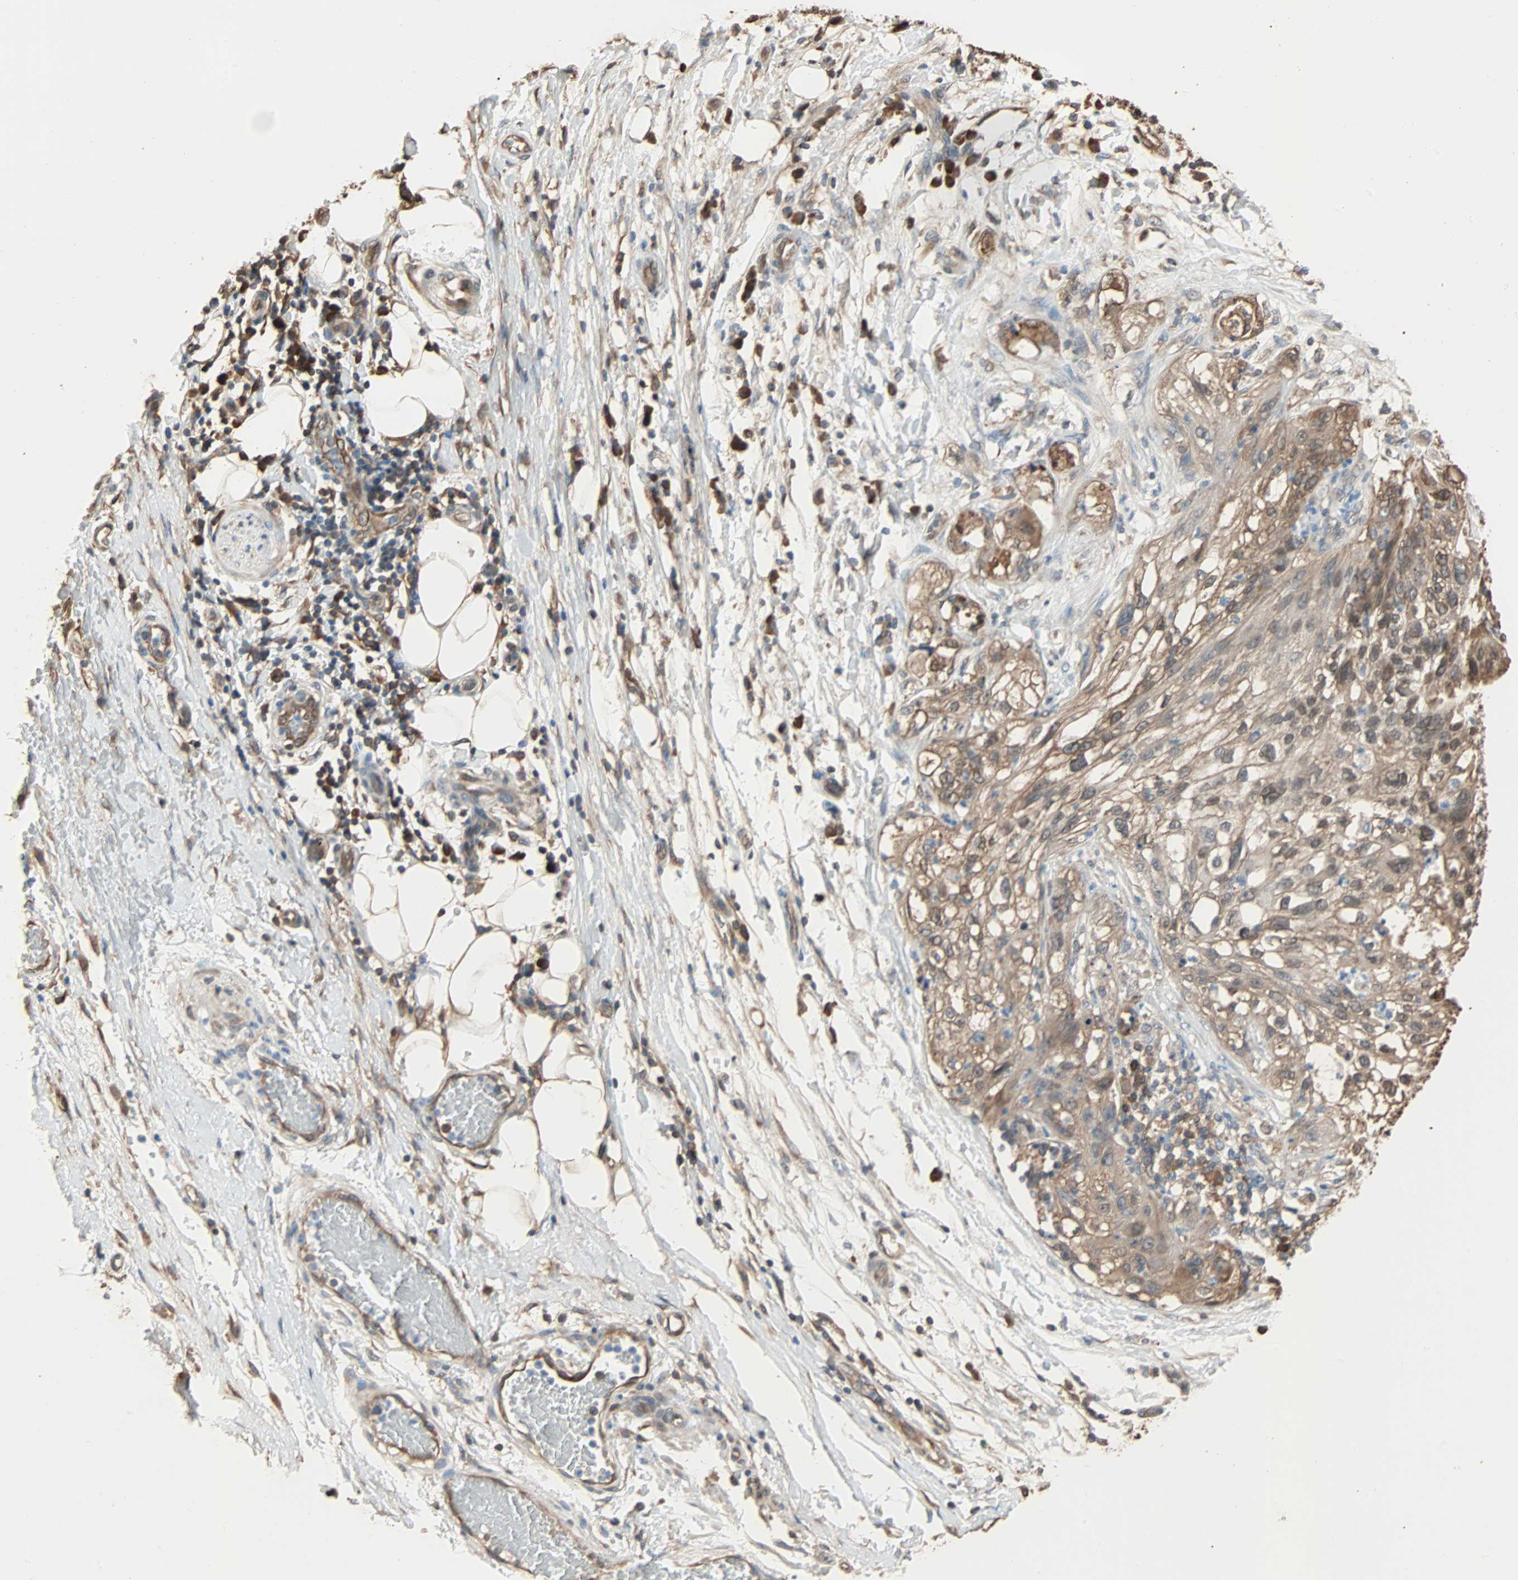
{"staining": {"intensity": "moderate", "quantity": ">75%", "location": "cytoplasmic/membranous"}, "tissue": "lung cancer", "cell_type": "Tumor cells", "image_type": "cancer", "snomed": [{"axis": "morphology", "description": "Inflammation, NOS"}, {"axis": "morphology", "description": "Squamous cell carcinoma, NOS"}, {"axis": "topography", "description": "Lymph node"}, {"axis": "topography", "description": "Soft tissue"}, {"axis": "topography", "description": "Lung"}], "caption": "Tumor cells demonstrate medium levels of moderate cytoplasmic/membranous positivity in about >75% of cells in lung cancer. The staining was performed using DAB (3,3'-diaminobenzidine) to visualize the protein expression in brown, while the nuclei were stained in blue with hematoxylin (Magnification: 20x).", "gene": "PRDX1", "patient": {"sex": "male", "age": 66}}